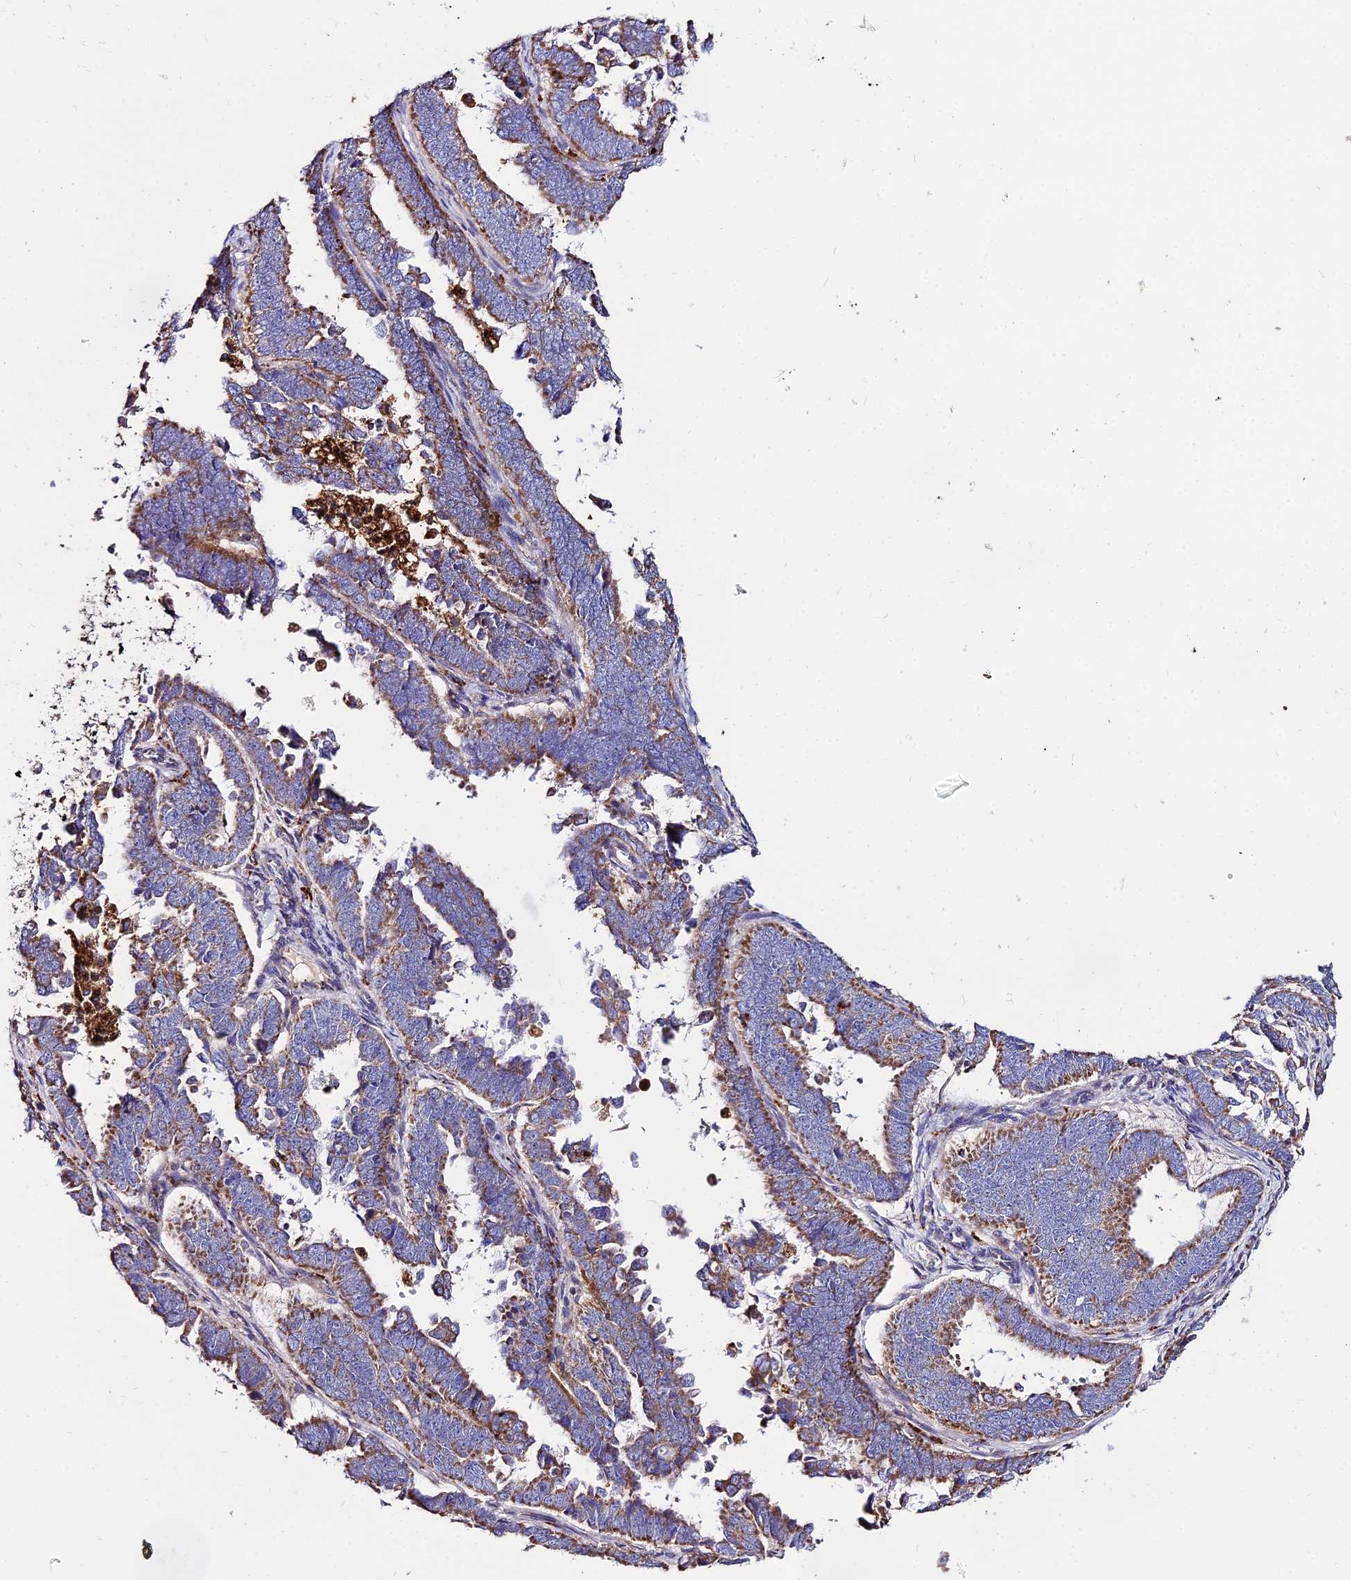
{"staining": {"intensity": "moderate", "quantity": "25%-75%", "location": "cytoplasmic/membranous"}, "tissue": "endometrial cancer", "cell_type": "Tumor cells", "image_type": "cancer", "snomed": [{"axis": "morphology", "description": "Adenocarcinoma, NOS"}, {"axis": "topography", "description": "Endometrium"}], "caption": "Immunohistochemistry image of neoplastic tissue: human endometrial cancer (adenocarcinoma) stained using IHC displays medium levels of moderate protein expression localized specifically in the cytoplasmic/membranous of tumor cells, appearing as a cytoplasmic/membranous brown color.", "gene": "PNLIPRP3", "patient": {"sex": "female", "age": 75}}